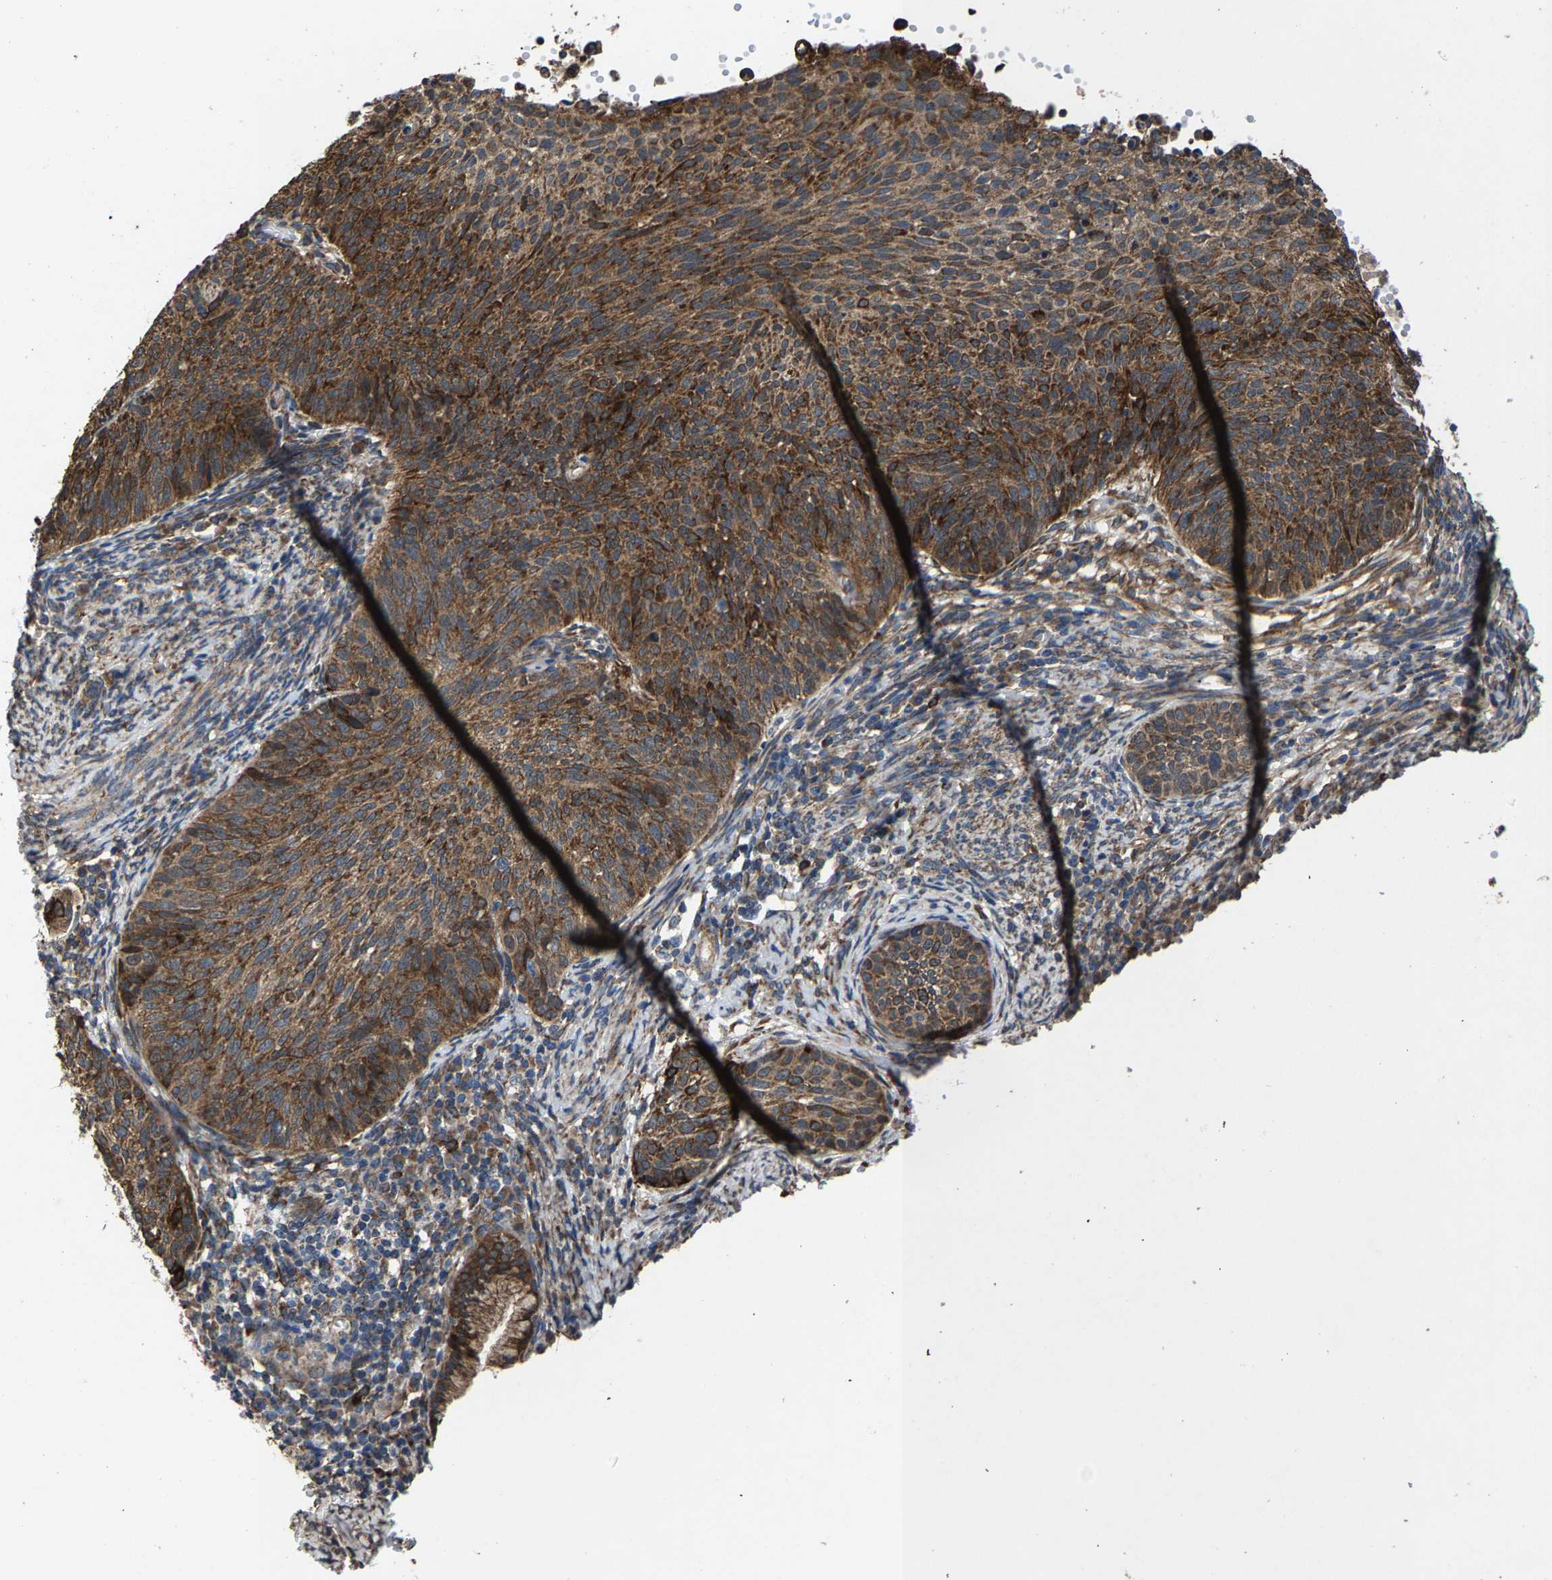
{"staining": {"intensity": "strong", "quantity": ">75%", "location": "cytoplasmic/membranous"}, "tissue": "cervical cancer", "cell_type": "Tumor cells", "image_type": "cancer", "snomed": [{"axis": "morphology", "description": "Squamous cell carcinoma, NOS"}, {"axis": "topography", "description": "Cervix"}], "caption": "Approximately >75% of tumor cells in human cervical squamous cell carcinoma display strong cytoplasmic/membranous protein positivity as visualized by brown immunohistochemical staining.", "gene": "PDP1", "patient": {"sex": "female", "age": 70}}